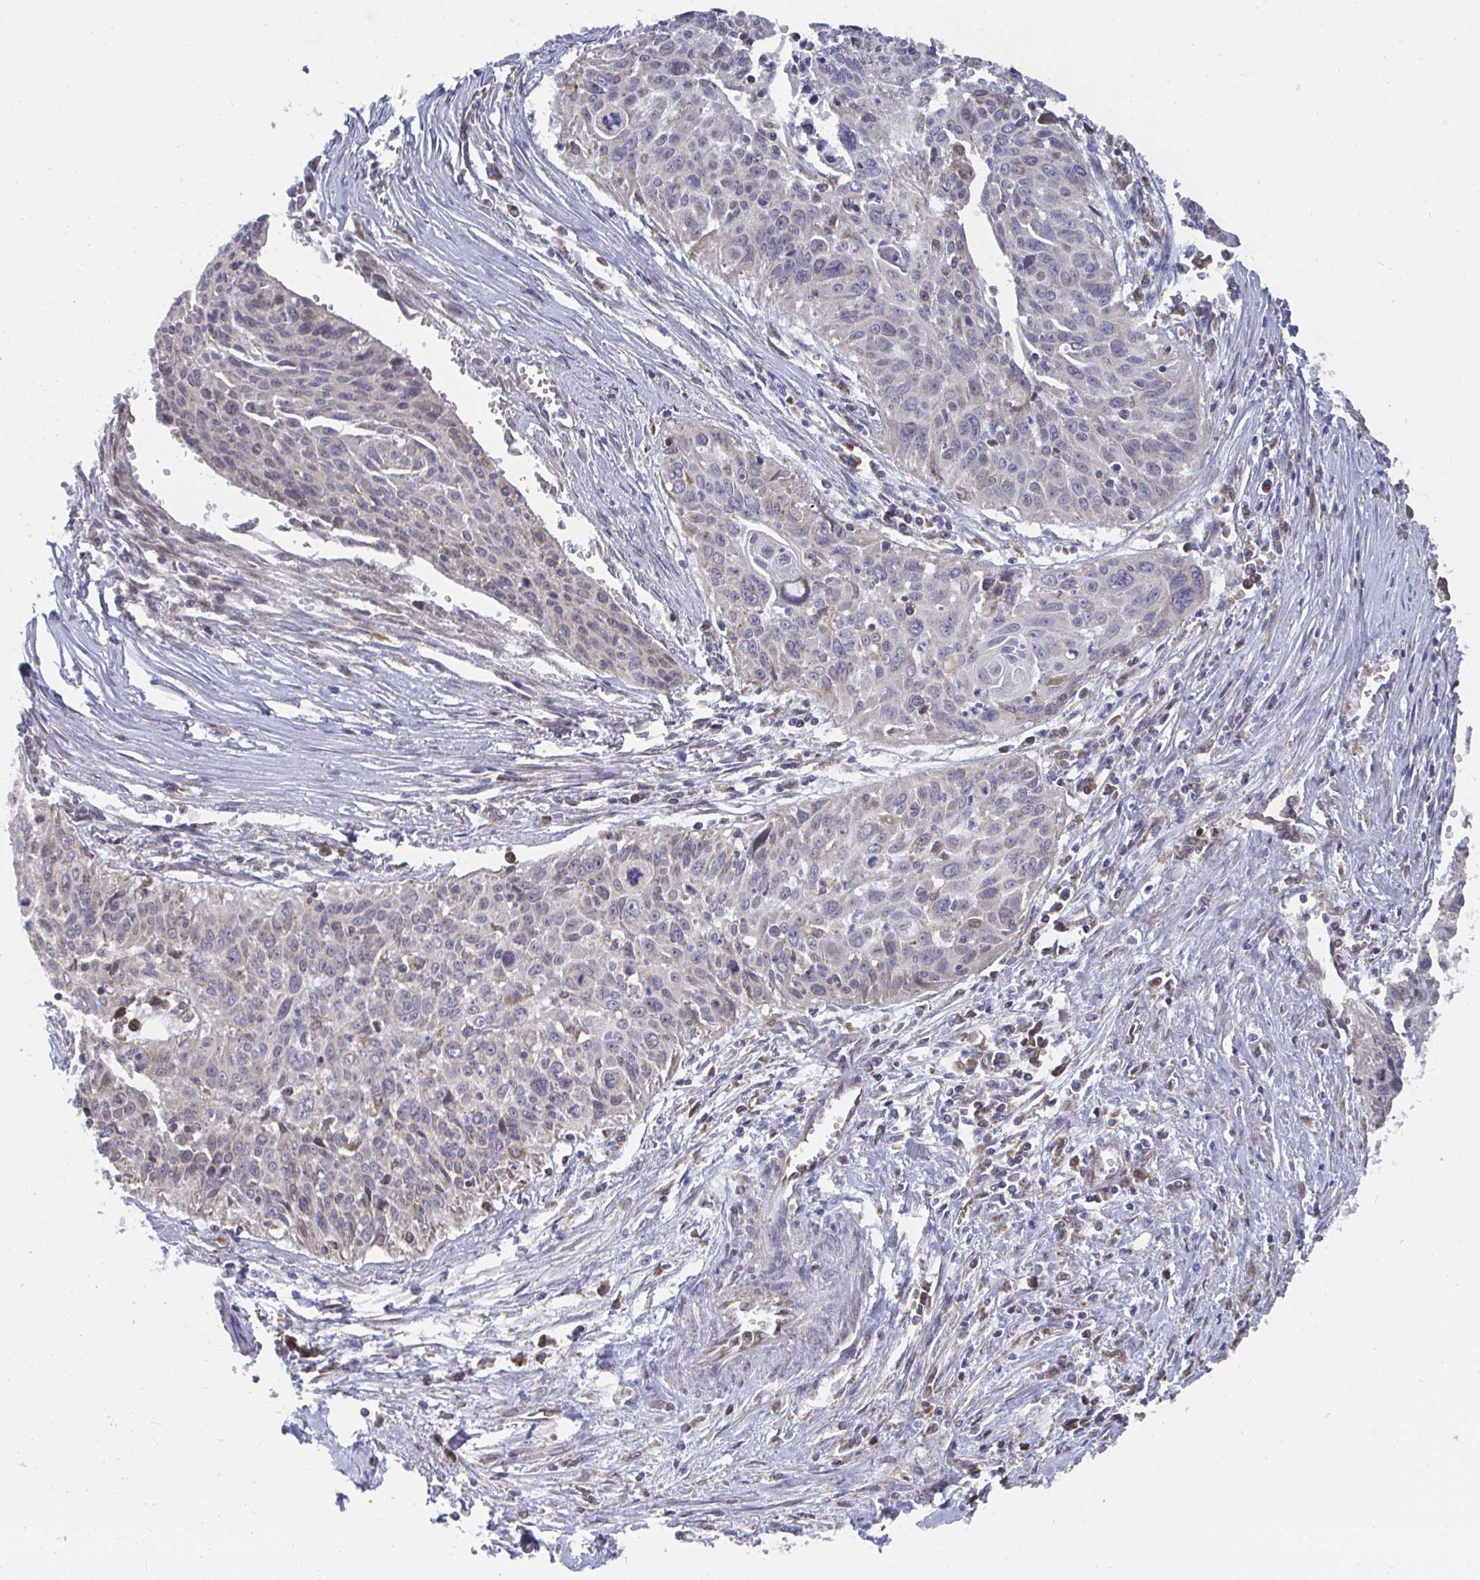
{"staining": {"intensity": "negative", "quantity": "none", "location": "none"}, "tissue": "cervical cancer", "cell_type": "Tumor cells", "image_type": "cancer", "snomed": [{"axis": "morphology", "description": "Squamous cell carcinoma, NOS"}, {"axis": "topography", "description": "Cervix"}], "caption": "Immunohistochemical staining of cervical cancer demonstrates no significant positivity in tumor cells.", "gene": "ELAVL1", "patient": {"sex": "female", "age": 55}}